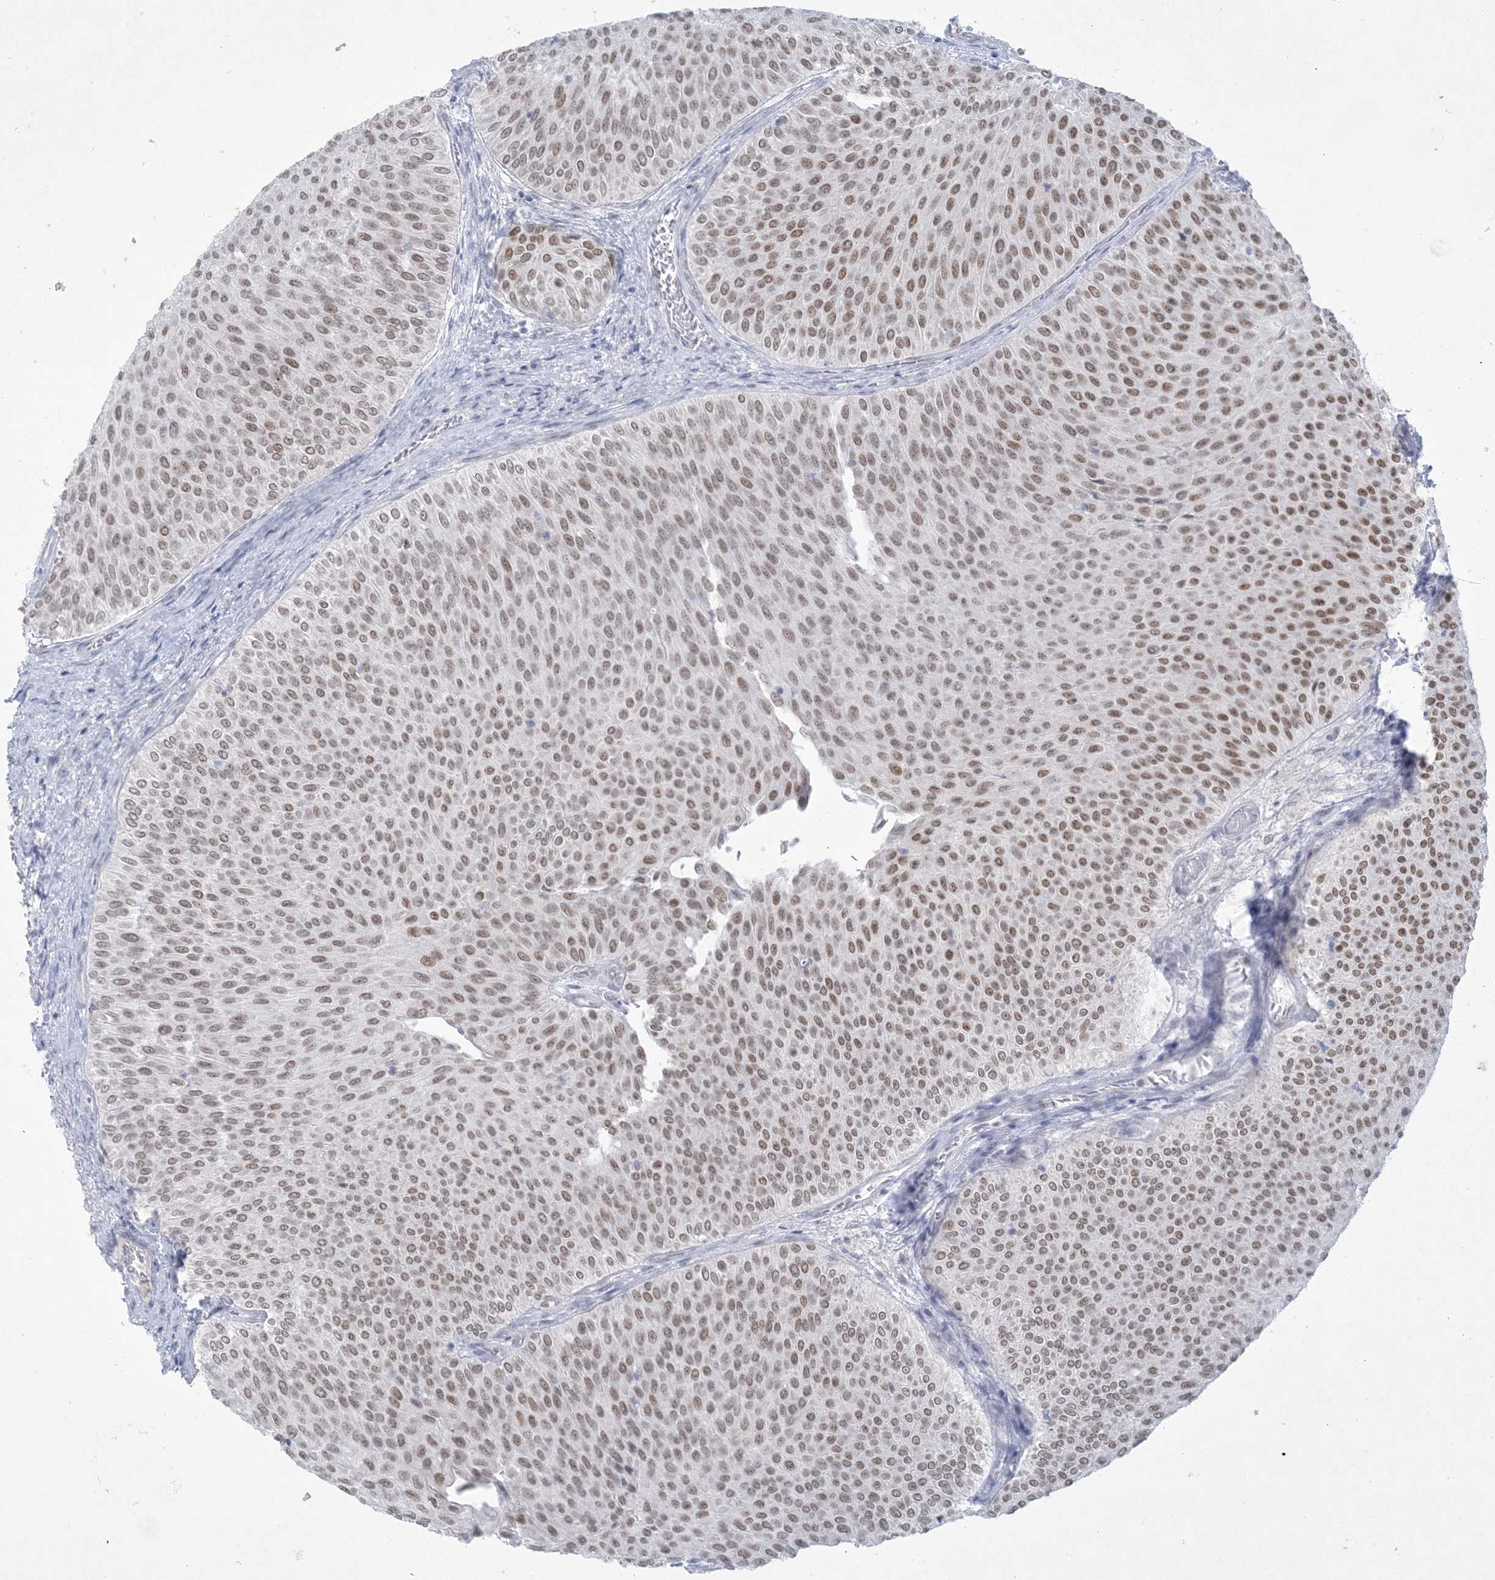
{"staining": {"intensity": "moderate", "quantity": ">75%", "location": "nuclear"}, "tissue": "urothelial cancer", "cell_type": "Tumor cells", "image_type": "cancer", "snomed": [{"axis": "morphology", "description": "Urothelial carcinoma, Low grade"}, {"axis": "topography", "description": "Urinary bladder"}], "caption": "An image of low-grade urothelial carcinoma stained for a protein shows moderate nuclear brown staining in tumor cells. The staining was performed using DAB, with brown indicating positive protein expression. Nuclei are stained blue with hematoxylin.", "gene": "HOMEZ", "patient": {"sex": "male", "age": 78}}